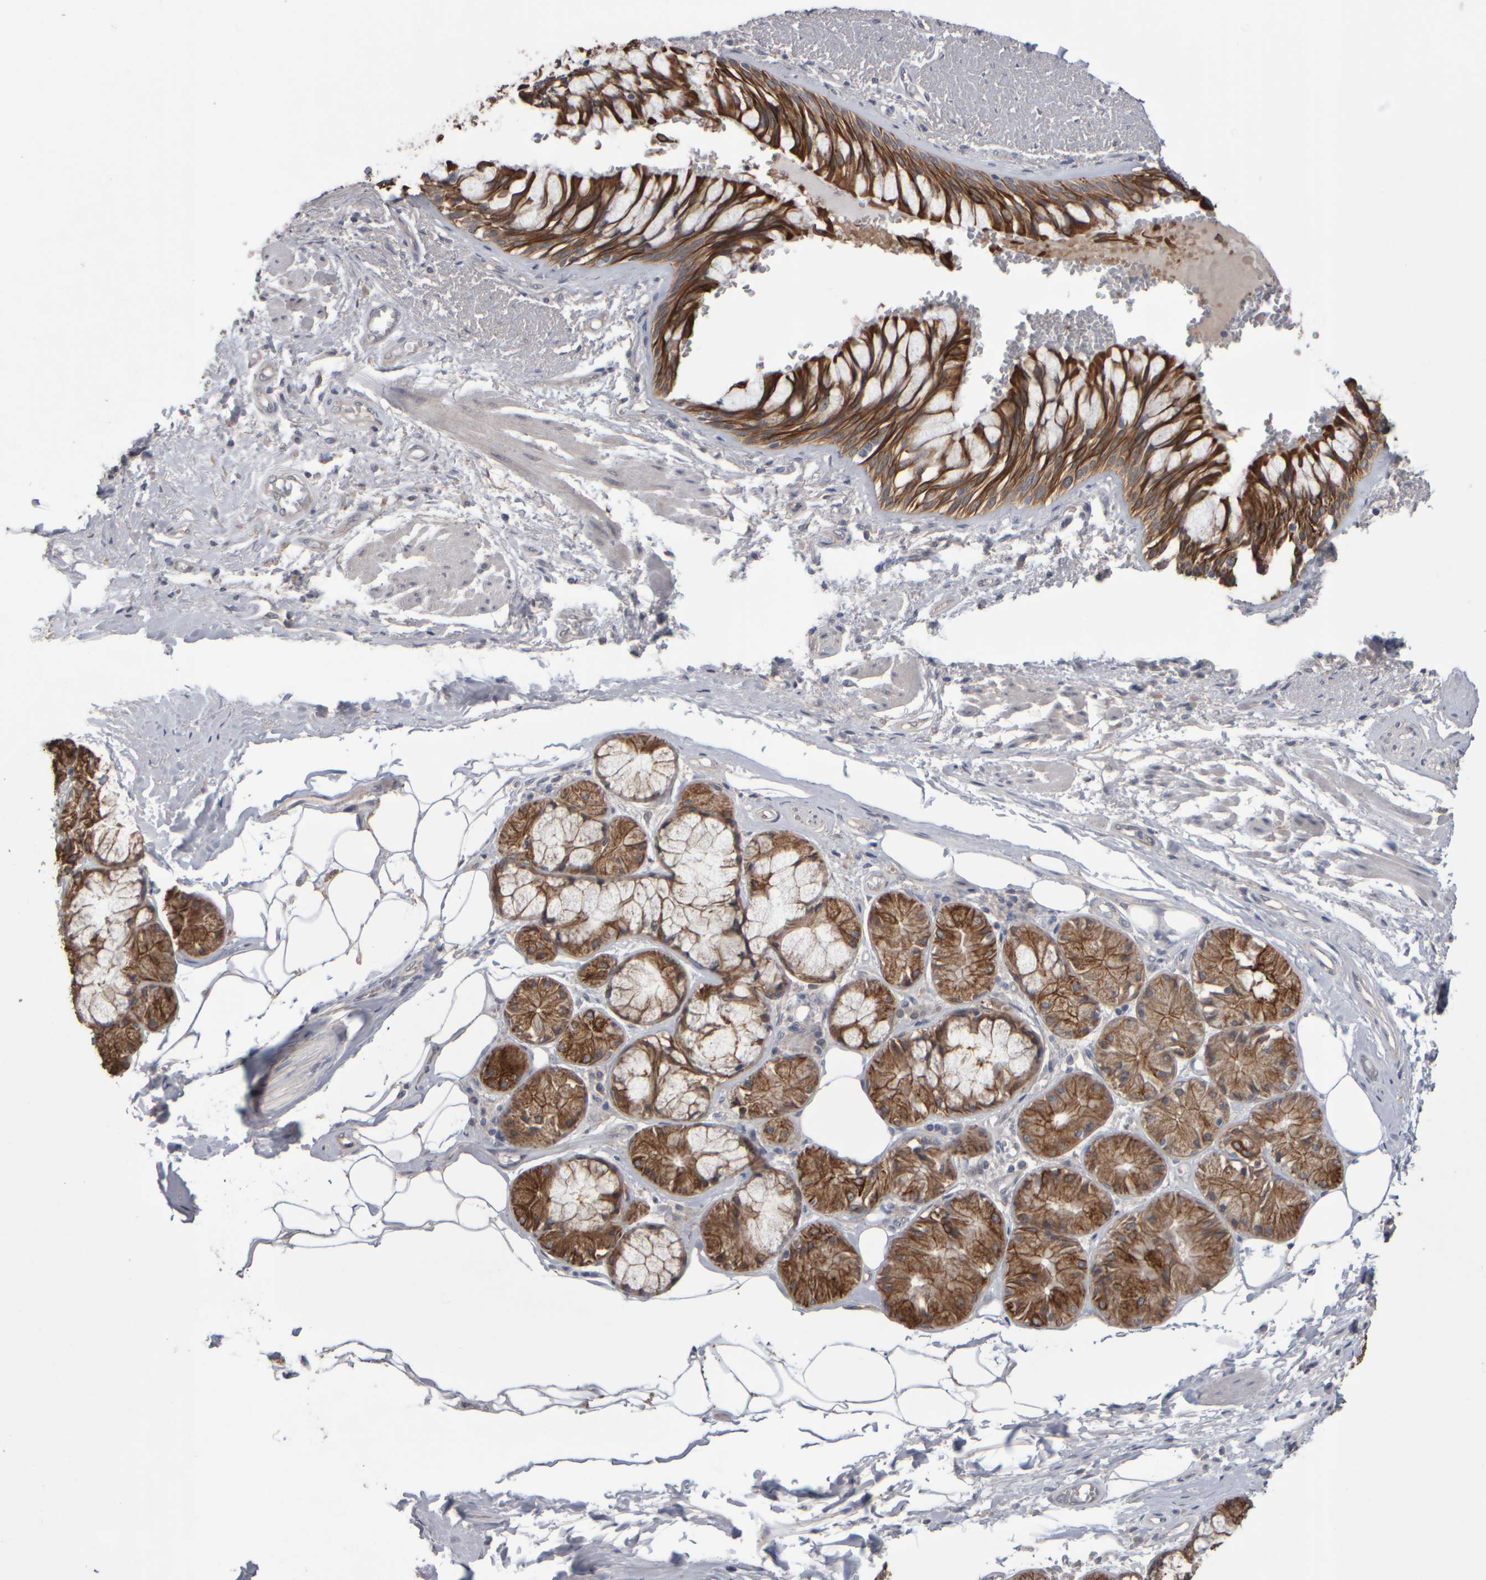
{"staining": {"intensity": "strong", "quantity": ">75%", "location": "cytoplasmic/membranous"}, "tissue": "bronchus", "cell_type": "Respiratory epithelial cells", "image_type": "normal", "snomed": [{"axis": "morphology", "description": "Normal tissue, NOS"}, {"axis": "topography", "description": "Bronchus"}], "caption": "Bronchus stained with DAB (3,3'-diaminobenzidine) immunohistochemistry (IHC) reveals high levels of strong cytoplasmic/membranous expression in approximately >75% of respiratory epithelial cells.", "gene": "EPHX2", "patient": {"sex": "male", "age": 66}}